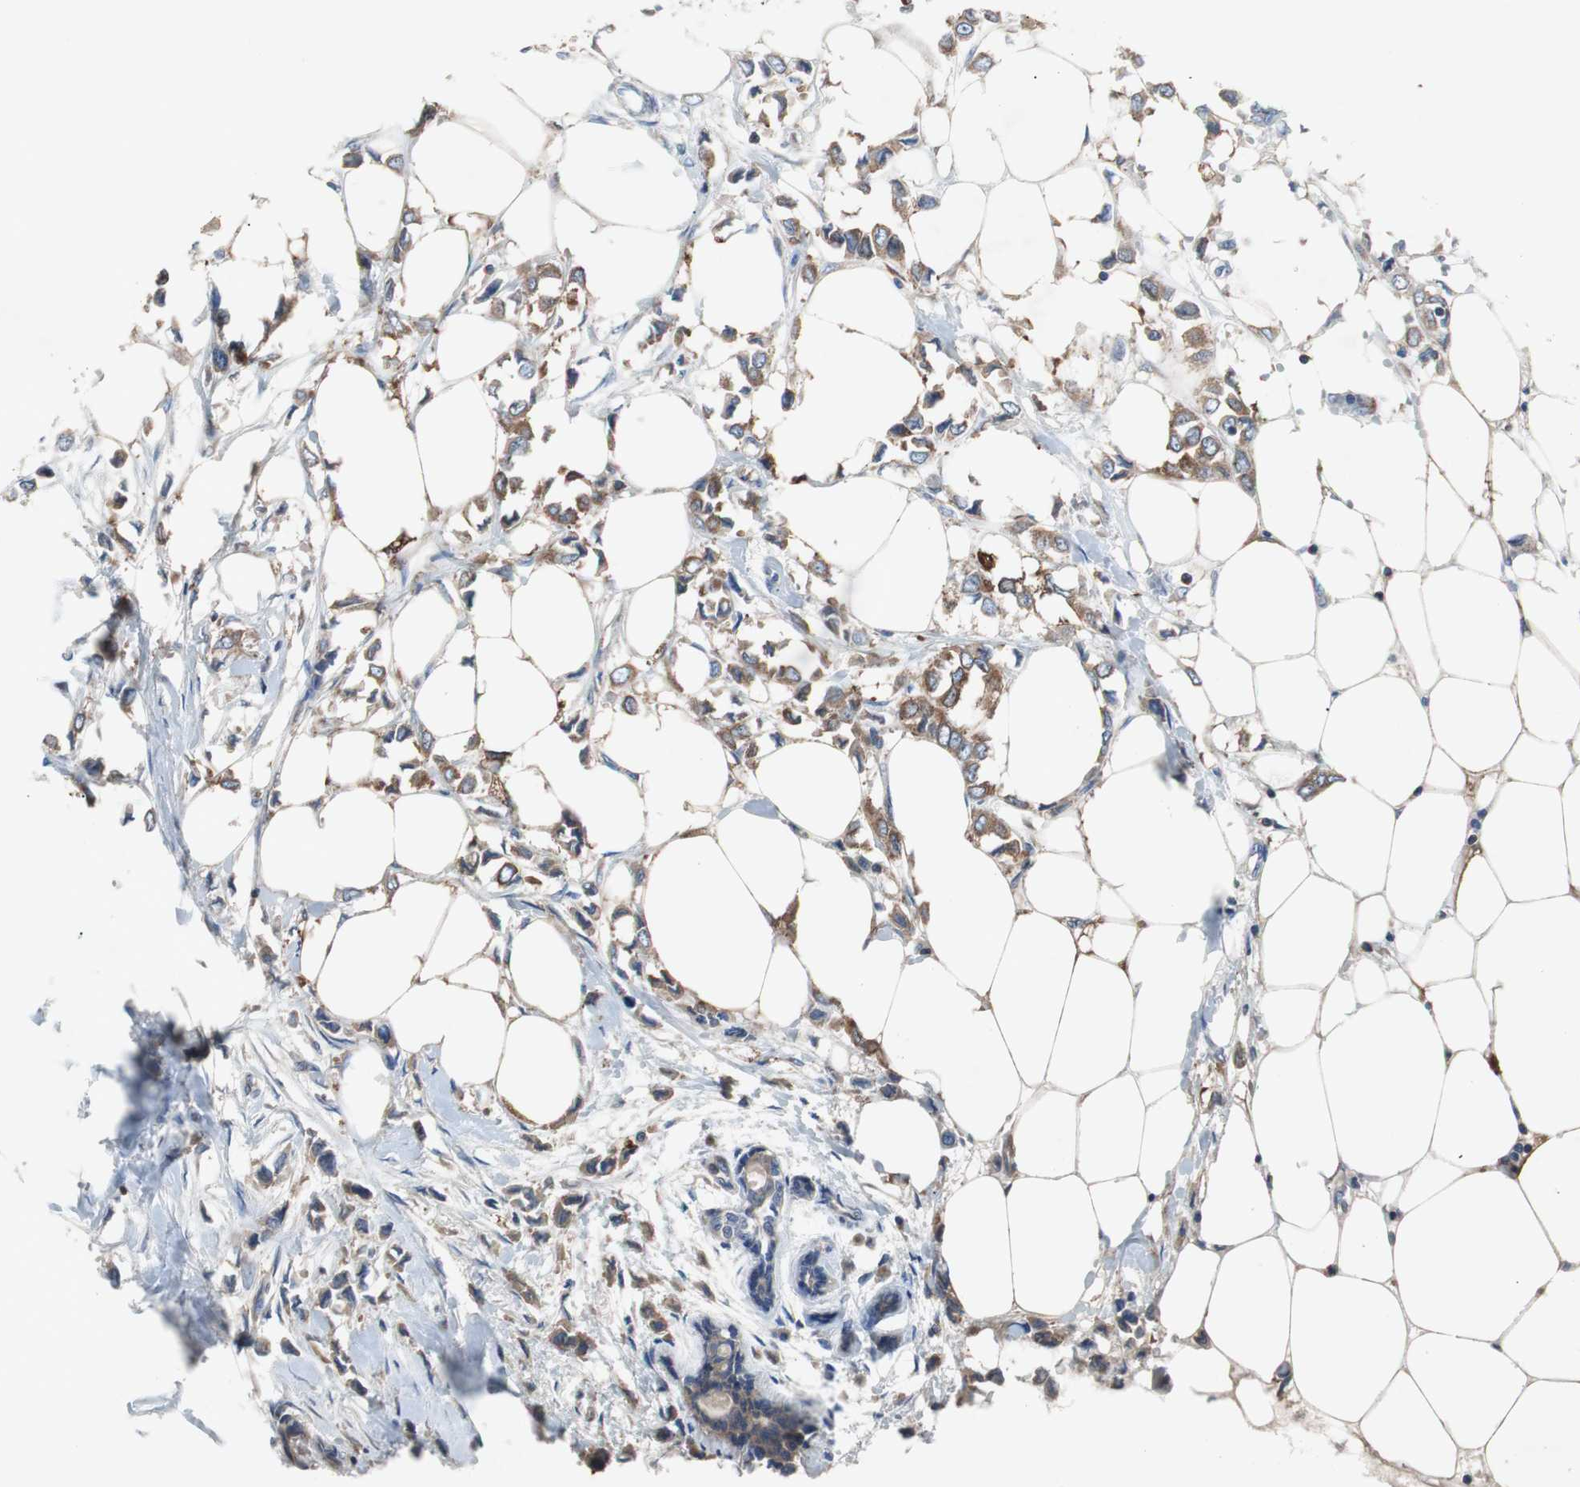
{"staining": {"intensity": "moderate", "quantity": ">75%", "location": "cytoplasmic/membranous"}, "tissue": "breast cancer", "cell_type": "Tumor cells", "image_type": "cancer", "snomed": [{"axis": "morphology", "description": "Lobular carcinoma"}, {"axis": "topography", "description": "Breast"}], "caption": "This histopathology image exhibits breast cancer (lobular carcinoma) stained with immunohistochemistry to label a protein in brown. The cytoplasmic/membranous of tumor cells show moderate positivity for the protein. Nuclei are counter-stained blue.", "gene": "GYS1", "patient": {"sex": "female", "age": 51}}